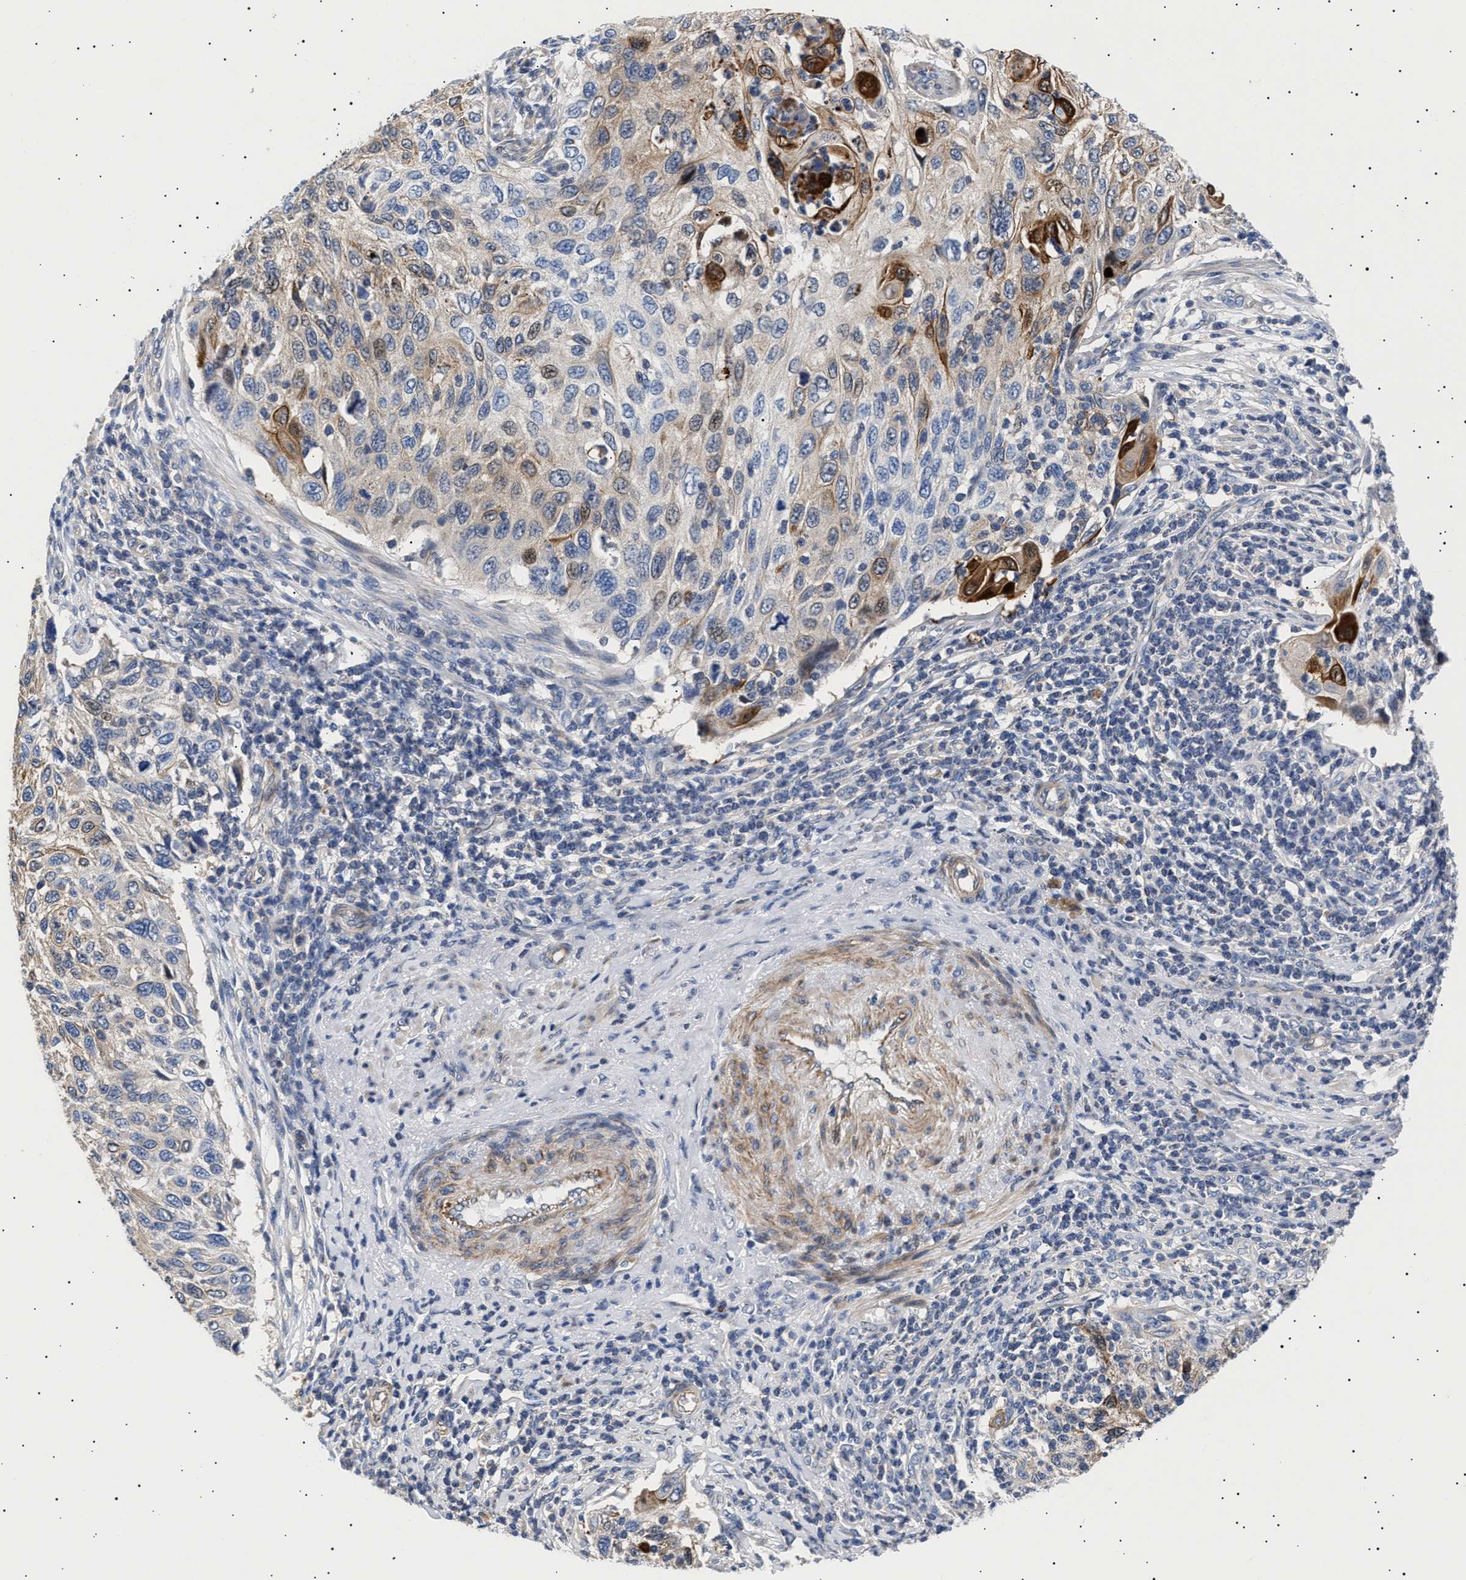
{"staining": {"intensity": "strong", "quantity": "<25%", "location": "cytoplasmic/membranous,nuclear"}, "tissue": "cervical cancer", "cell_type": "Tumor cells", "image_type": "cancer", "snomed": [{"axis": "morphology", "description": "Squamous cell carcinoma, NOS"}, {"axis": "topography", "description": "Cervix"}], "caption": "Cervical cancer (squamous cell carcinoma) was stained to show a protein in brown. There is medium levels of strong cytoplasmic/membranous and nuclear positivity in about <25% of tumor cells.", "gene": "HEMGN", "patient": {"sex": "female", "age": 70}}